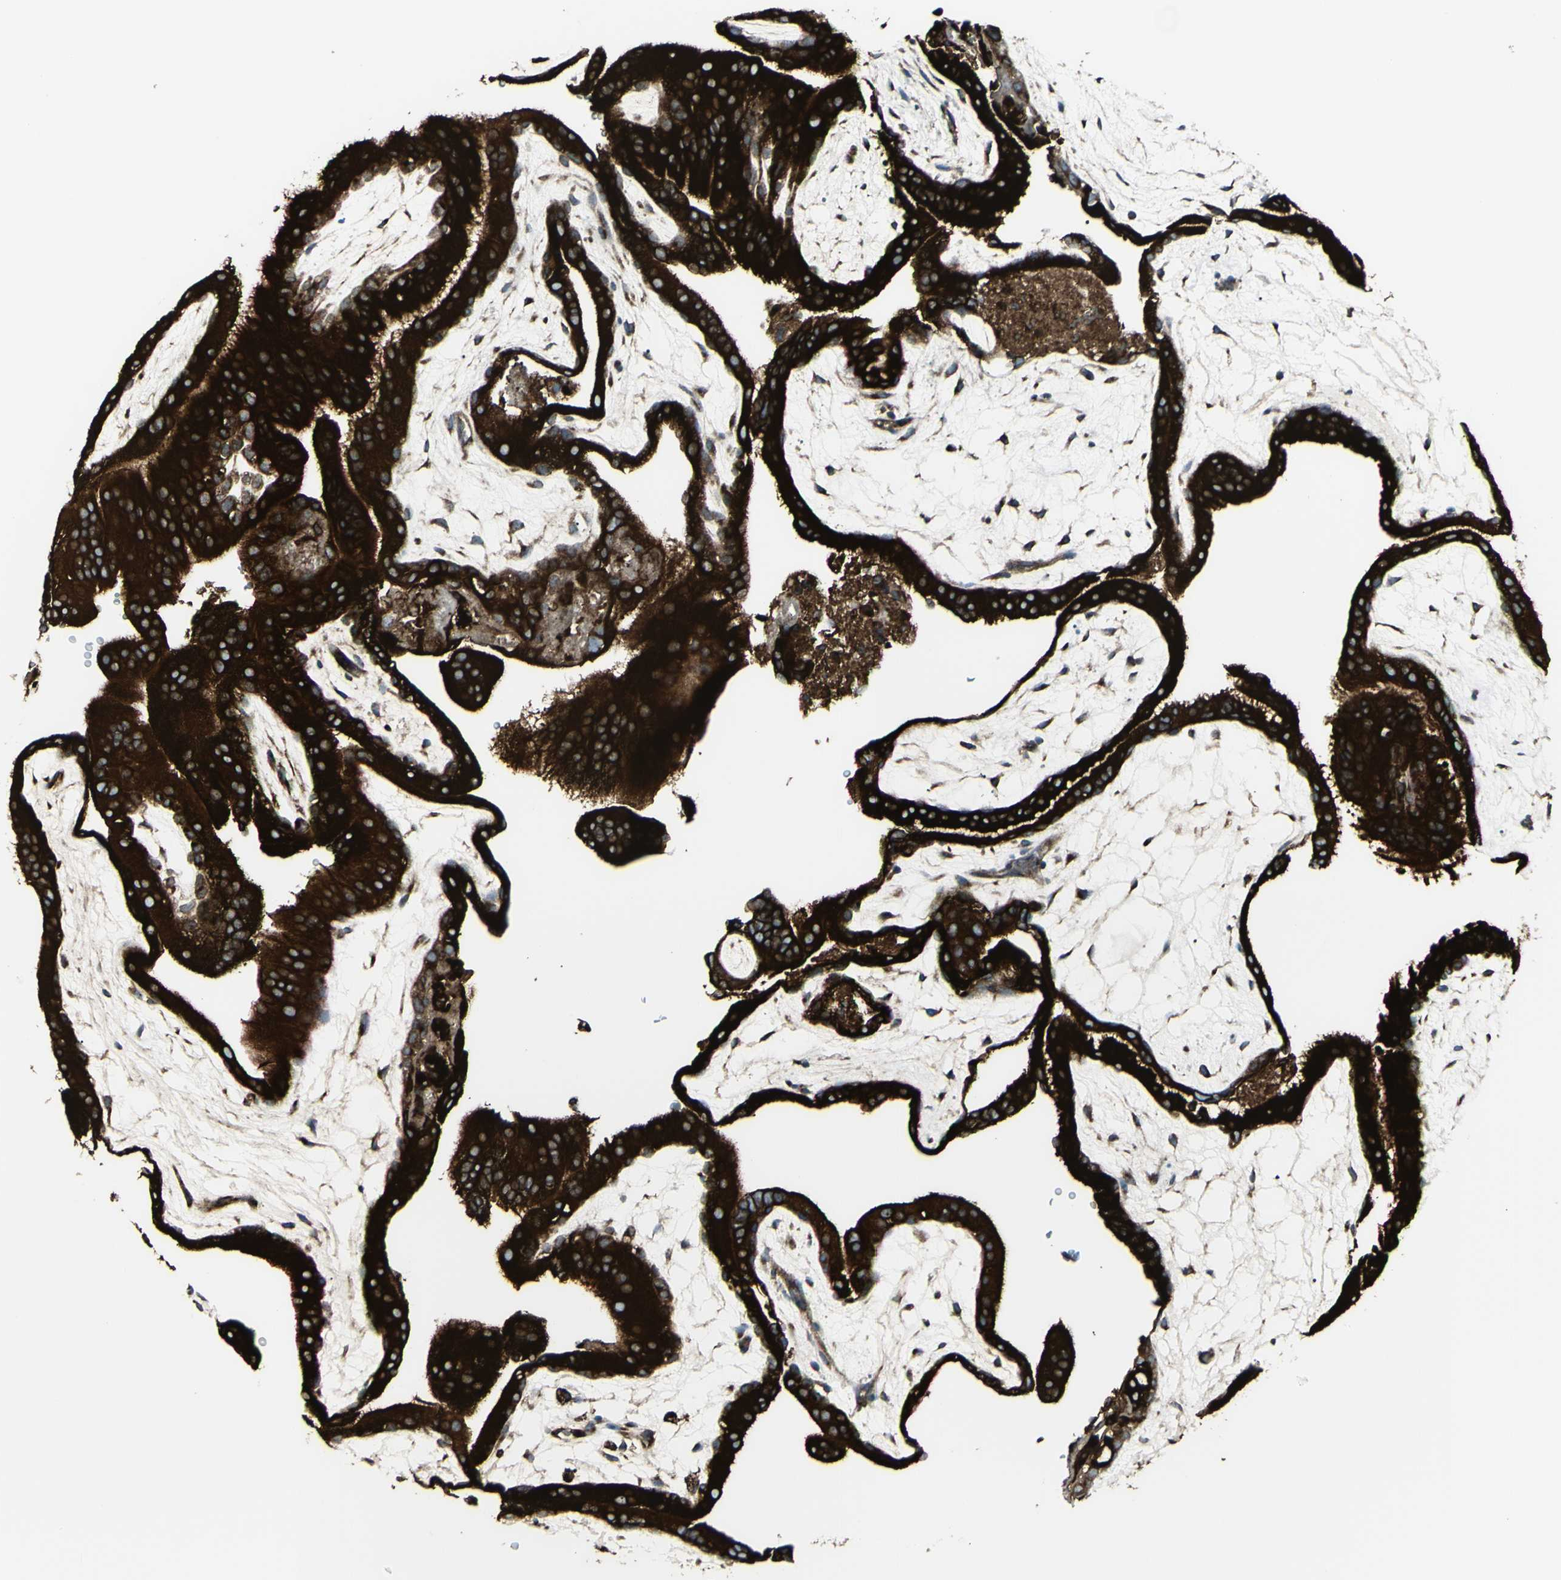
{"staining": {"intensity": "moderate", "quantity": ">75%", "location": "cytoplasmic/membranous"}, "tissue": "placenta", "cell_type": "Decidual cells", "image_type": "normal", "snomed": [{"axis": "morphology", "description": "Normal tissue, NOS"}, {"axis": "topography", "description": "Placenta"}], "caption": "Immunohistochemical staining of unremarkable placenta reveals >75% levels of moderate cytoplasmic/membranous protein positivity in approximately >75% of decidual cells. The protein is shown in brown color, while the nuclei are stained blue.", "gene": "NAPA", "patient": {"sex": "female", "age": 19}}